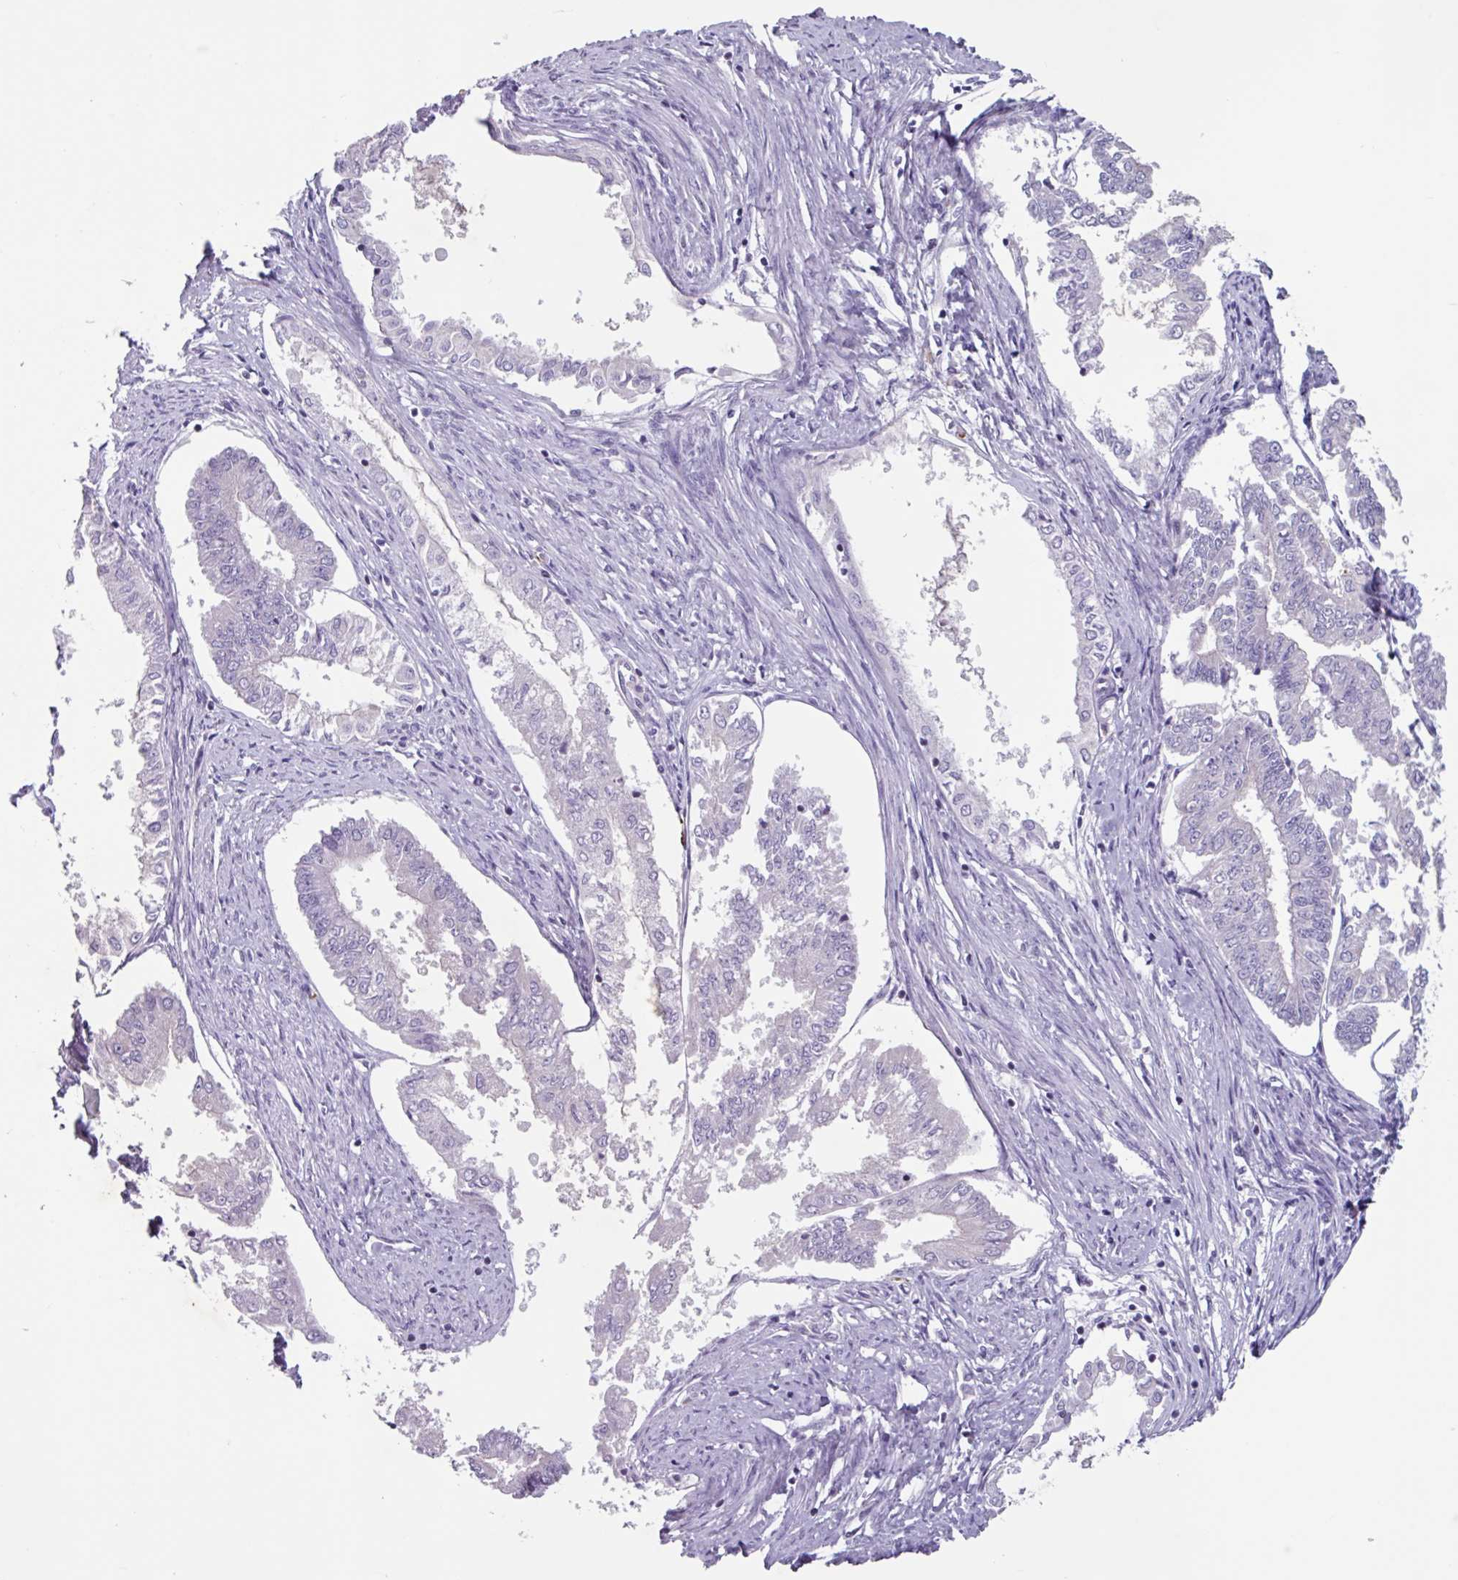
{"staining": {"intensity": "negative", "quantity": "none", "location": "none"}, "tissue": "endometrial cancer", "cell_type": "Tumor cells", "image_type": "cancer", "snomed": [{"axis": "morphology", "description": "Adenocarcinoma, NOS"}, {"axis": "topography", "description": "Endometrium"}], "caption": "DAB (3,3'-diaminobenzidine) immunohistochemical staining of endometrial cancer reveals no significant staining in tumor cells.", "gene": "ZNF575", "patient": {"sex": "female", "age": 76}}